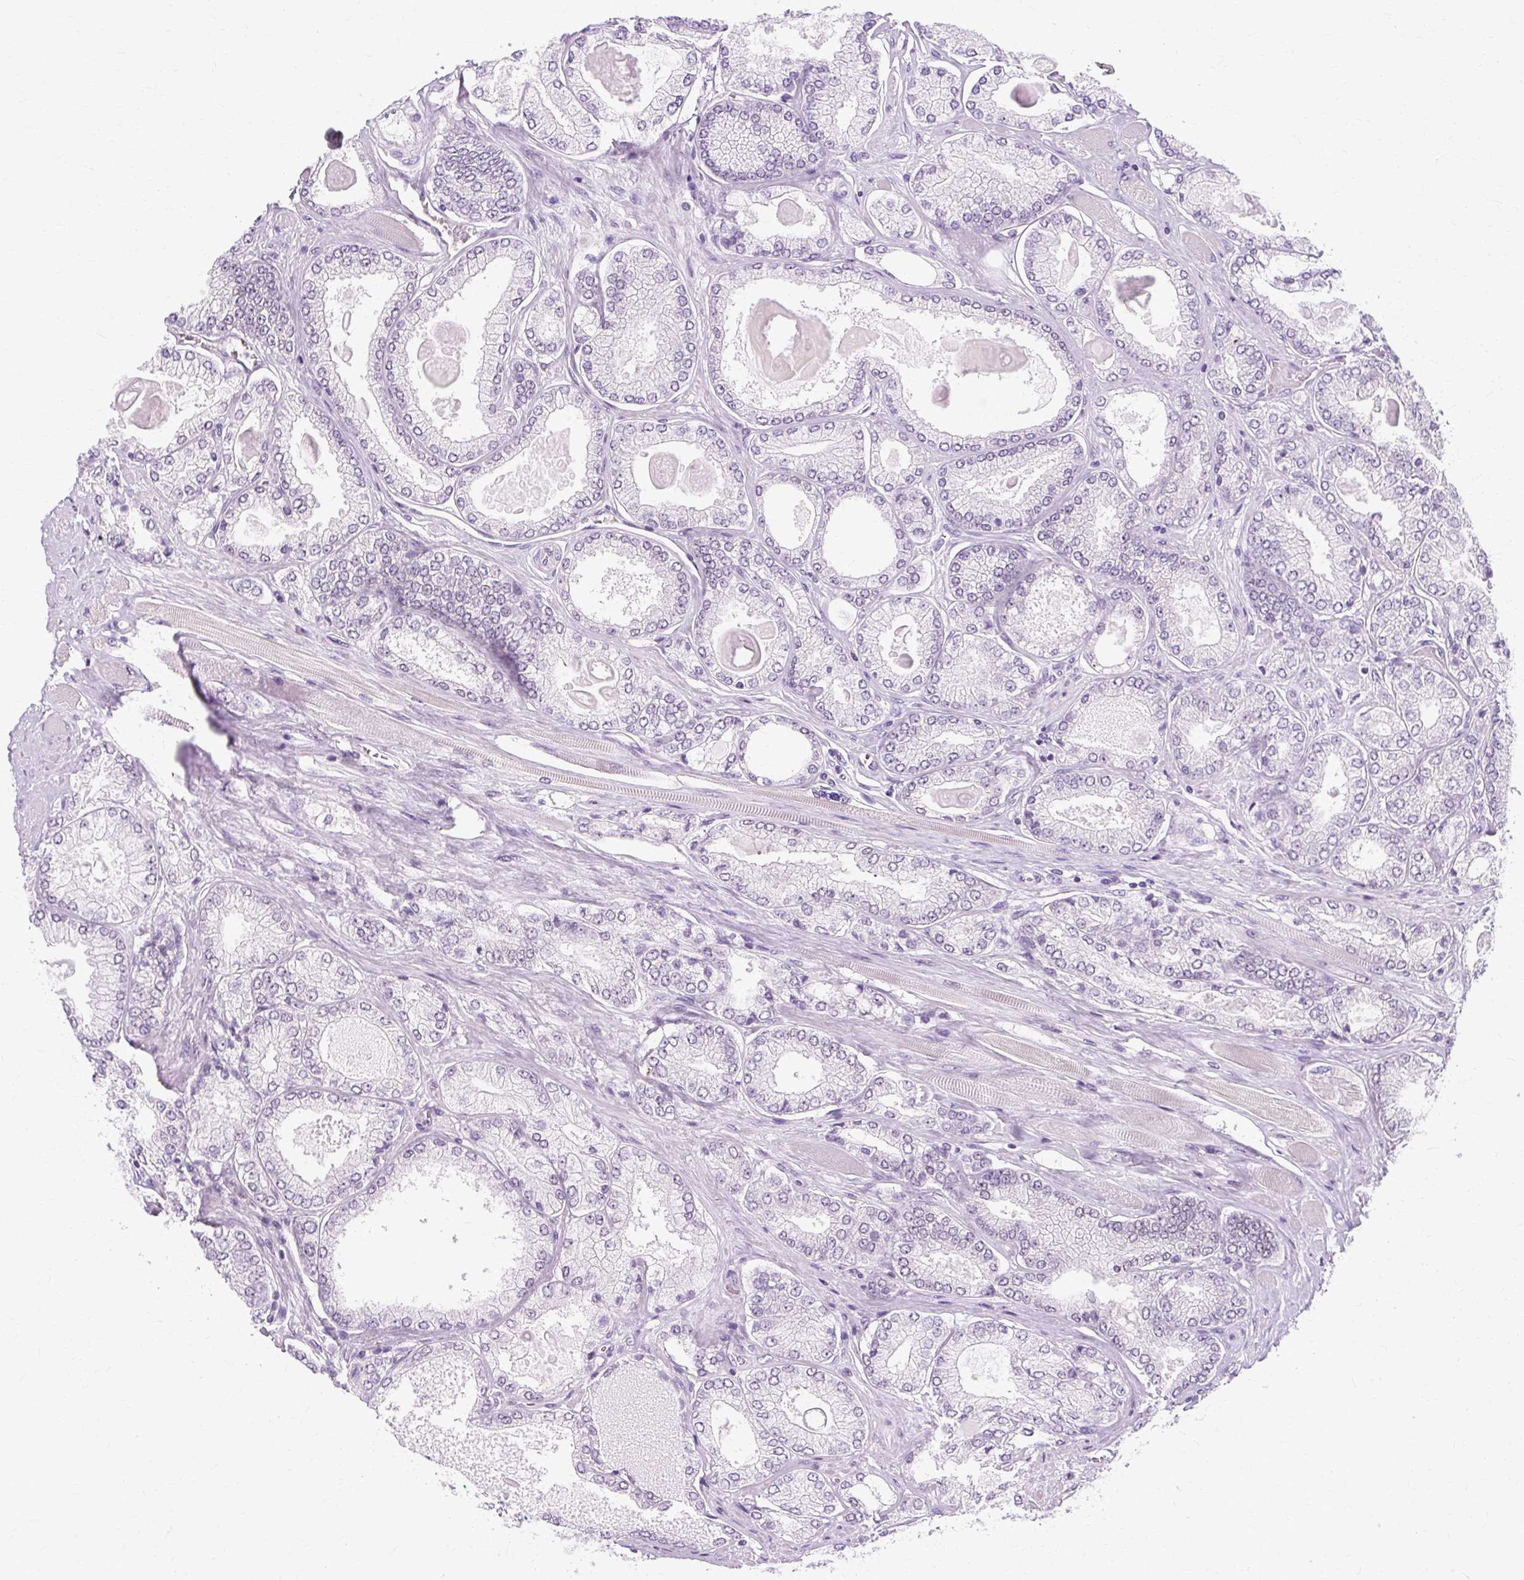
{"staining": {"intensity": "negative", "quantity": "none", "location": "none"}, "tissue": "prostate cancer", "cell_type": "Tumor cells", "image_type": "cancer", "snomed": [{"axis": "morphology", "description": "Adenocarcinoma, High grade"}, {"axis": "topography", "description": "Prostate"}], "caption": "Adenocarcinoma (high-grade) (prostate) was stained to show a protein in brown. There is no significant expression in tumor cells.", "gene": "RYBP", "patient": {"sex": "male", "age": 68}}